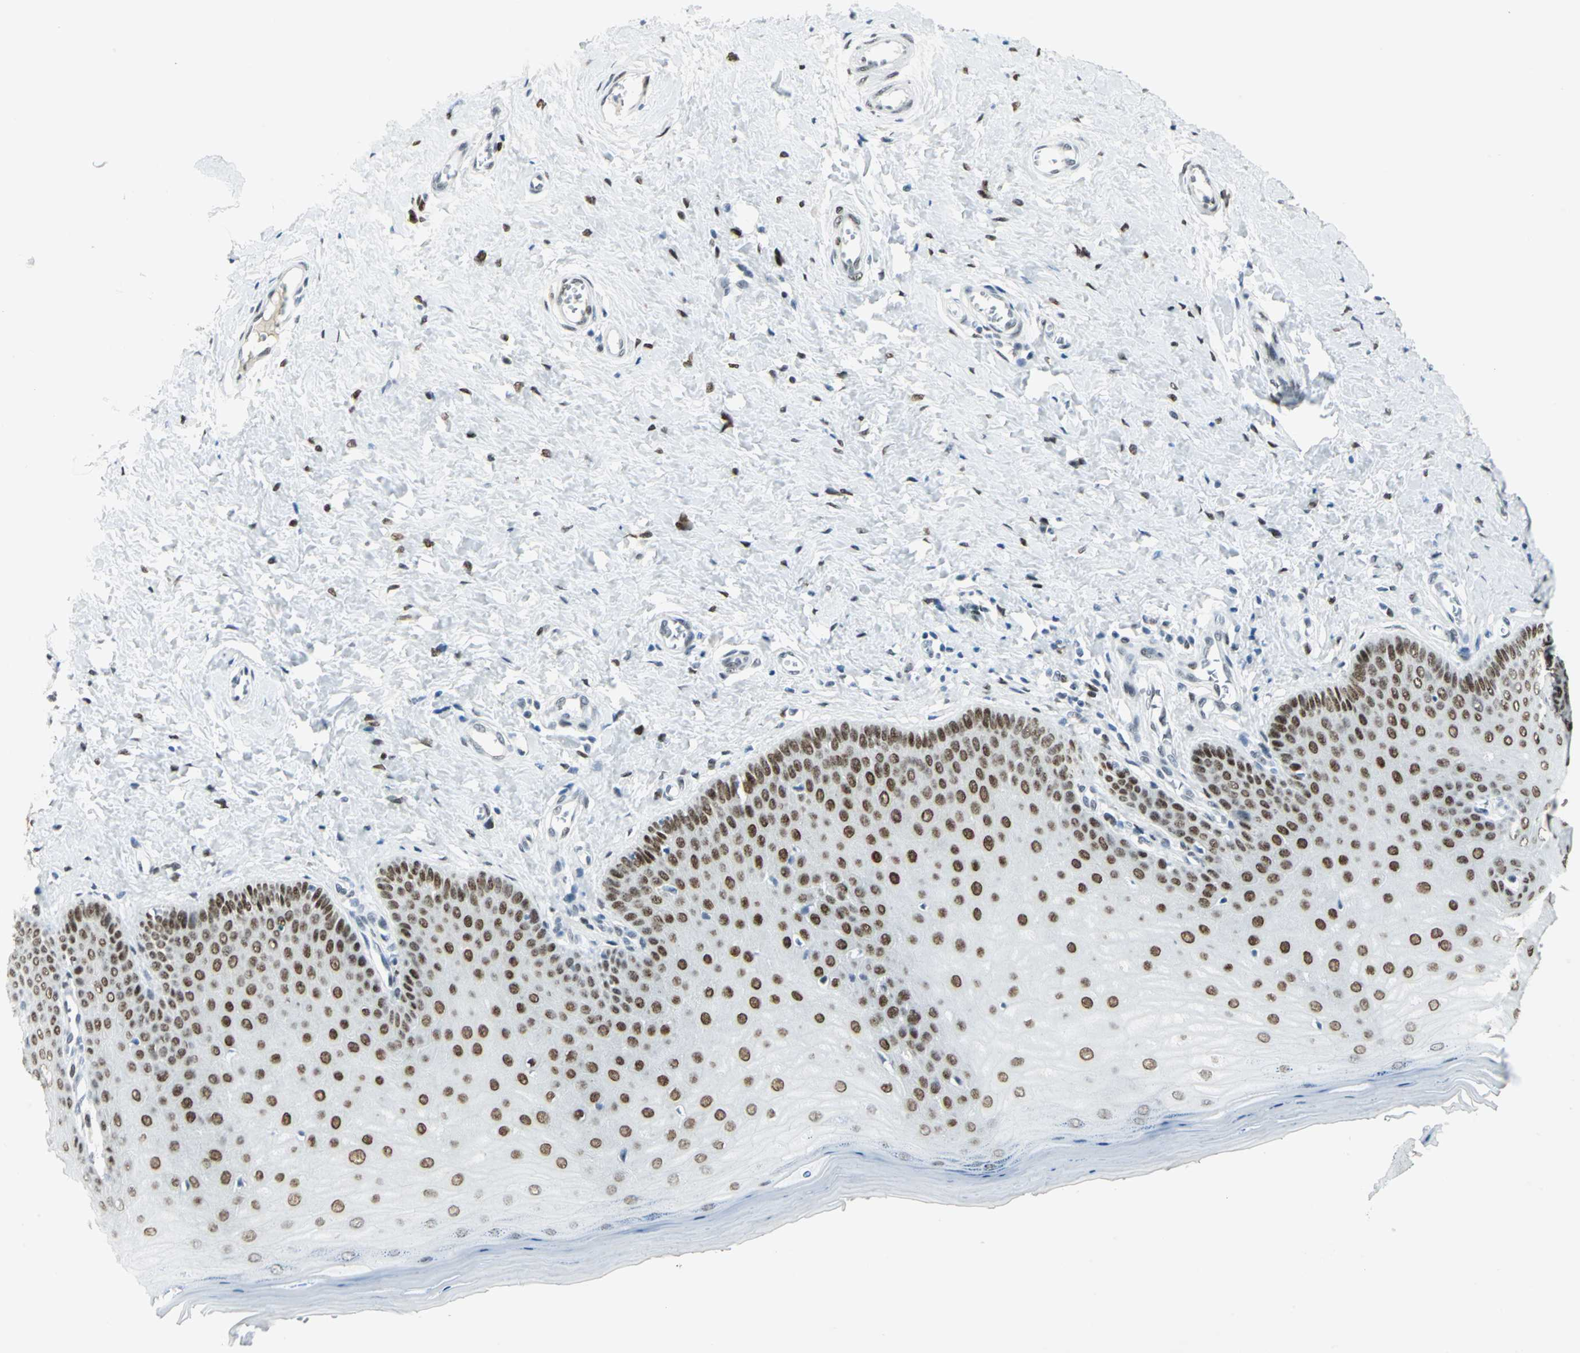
{"staining": {"intensity": "strong", "quantity": ">75%", "location": "nuclear"}, "tissue": "cervix", "cell_type": "Glandular cells", "image_type": "normal", "snomed": [{"axis": "morphology", "description": "Normal tissue, NOS"}, {"axis": "topography", "description": "Cervix"}], "caption": "Protein analysis of unremarkable cervix exhibits strong nuclear staining in approximately >75% of glandular cells.", "gene": "MEIS2", "patient": {"sex": "female", "age": 55}}